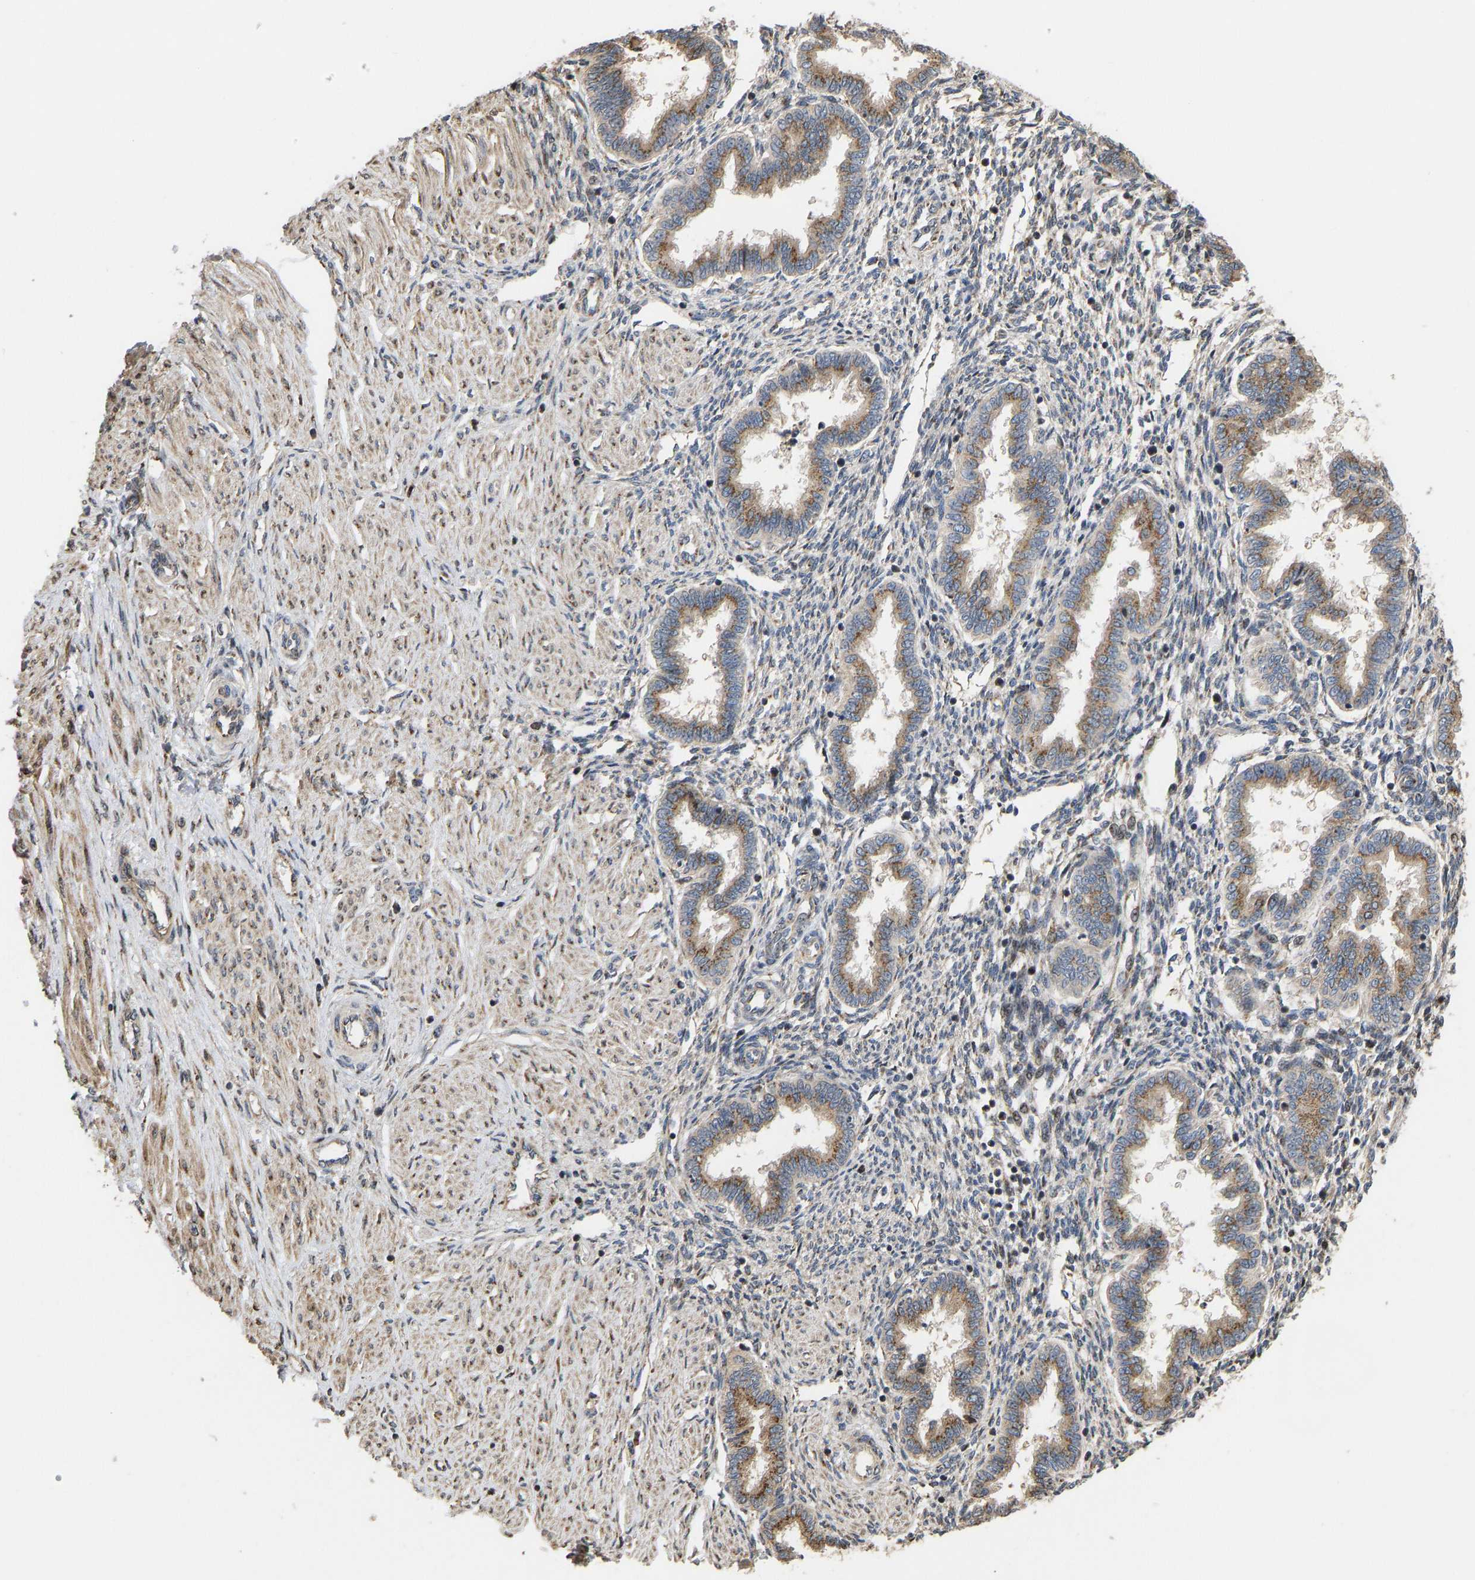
{"staining": {"intensity": "weak", "quantity": "<25%", "location": "cytoplasmic/membranous"}, "tissue": "endometrium", "cell_type": "Cells in endometrial stroma", "image_type": "normal", "snomed": [{"axis": "morphology", "description": "Normal tissue, NOS"}, {"axis": "topography", "description": "Endometrium"}], "caption": "This is a micrograph of immunohistochemistry staining of unremarkable endometrium, which shows no staining in cells in endometrial stroma.", "gene": "YIPF4", "patient": {"sex": "female", "age": 33}}